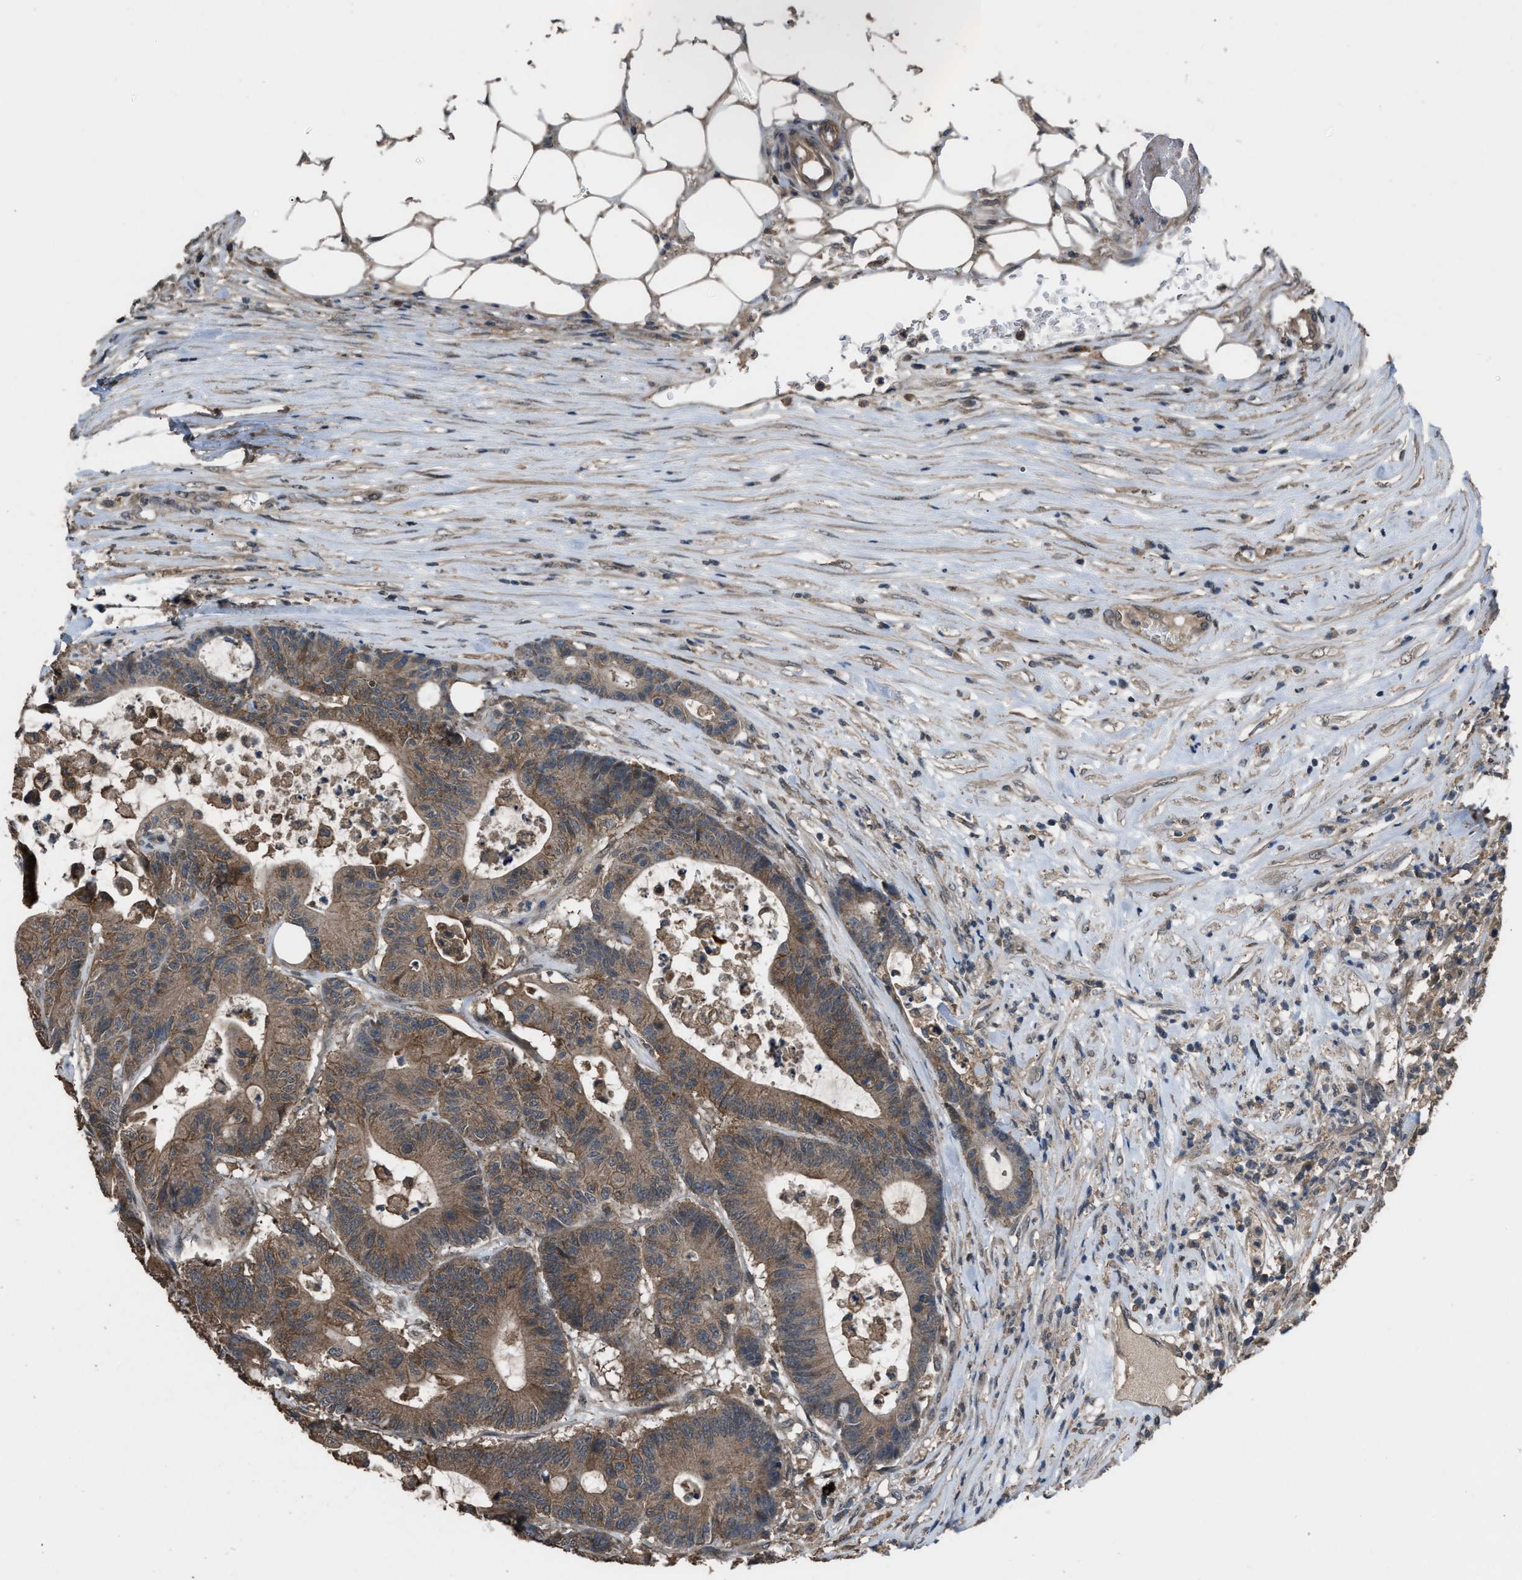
{"staining": {"intensity": "moderate", "quantity": ">75%", "location": "cytoplasmic/membranous"}, "tissue": "colorectal cancer", "cell_type": "Tumor cells", "image_type": "cancer", "snomed": [{"axis": "morphology", "description": "Adenocarcinoma, NOS"}, {"axis": "topography", "description": "Colon"}], "caption": "Immunohistochemistry (DAB (3,3'-diaminobenzidine)) staining of adenocarcinoma (colorectal) exhibits moderate cytoplasmic/membranous protein staining in about >75% of tumor cells.", "gene": "UTRN", "patient": {"sex": "female", "age": 84}}